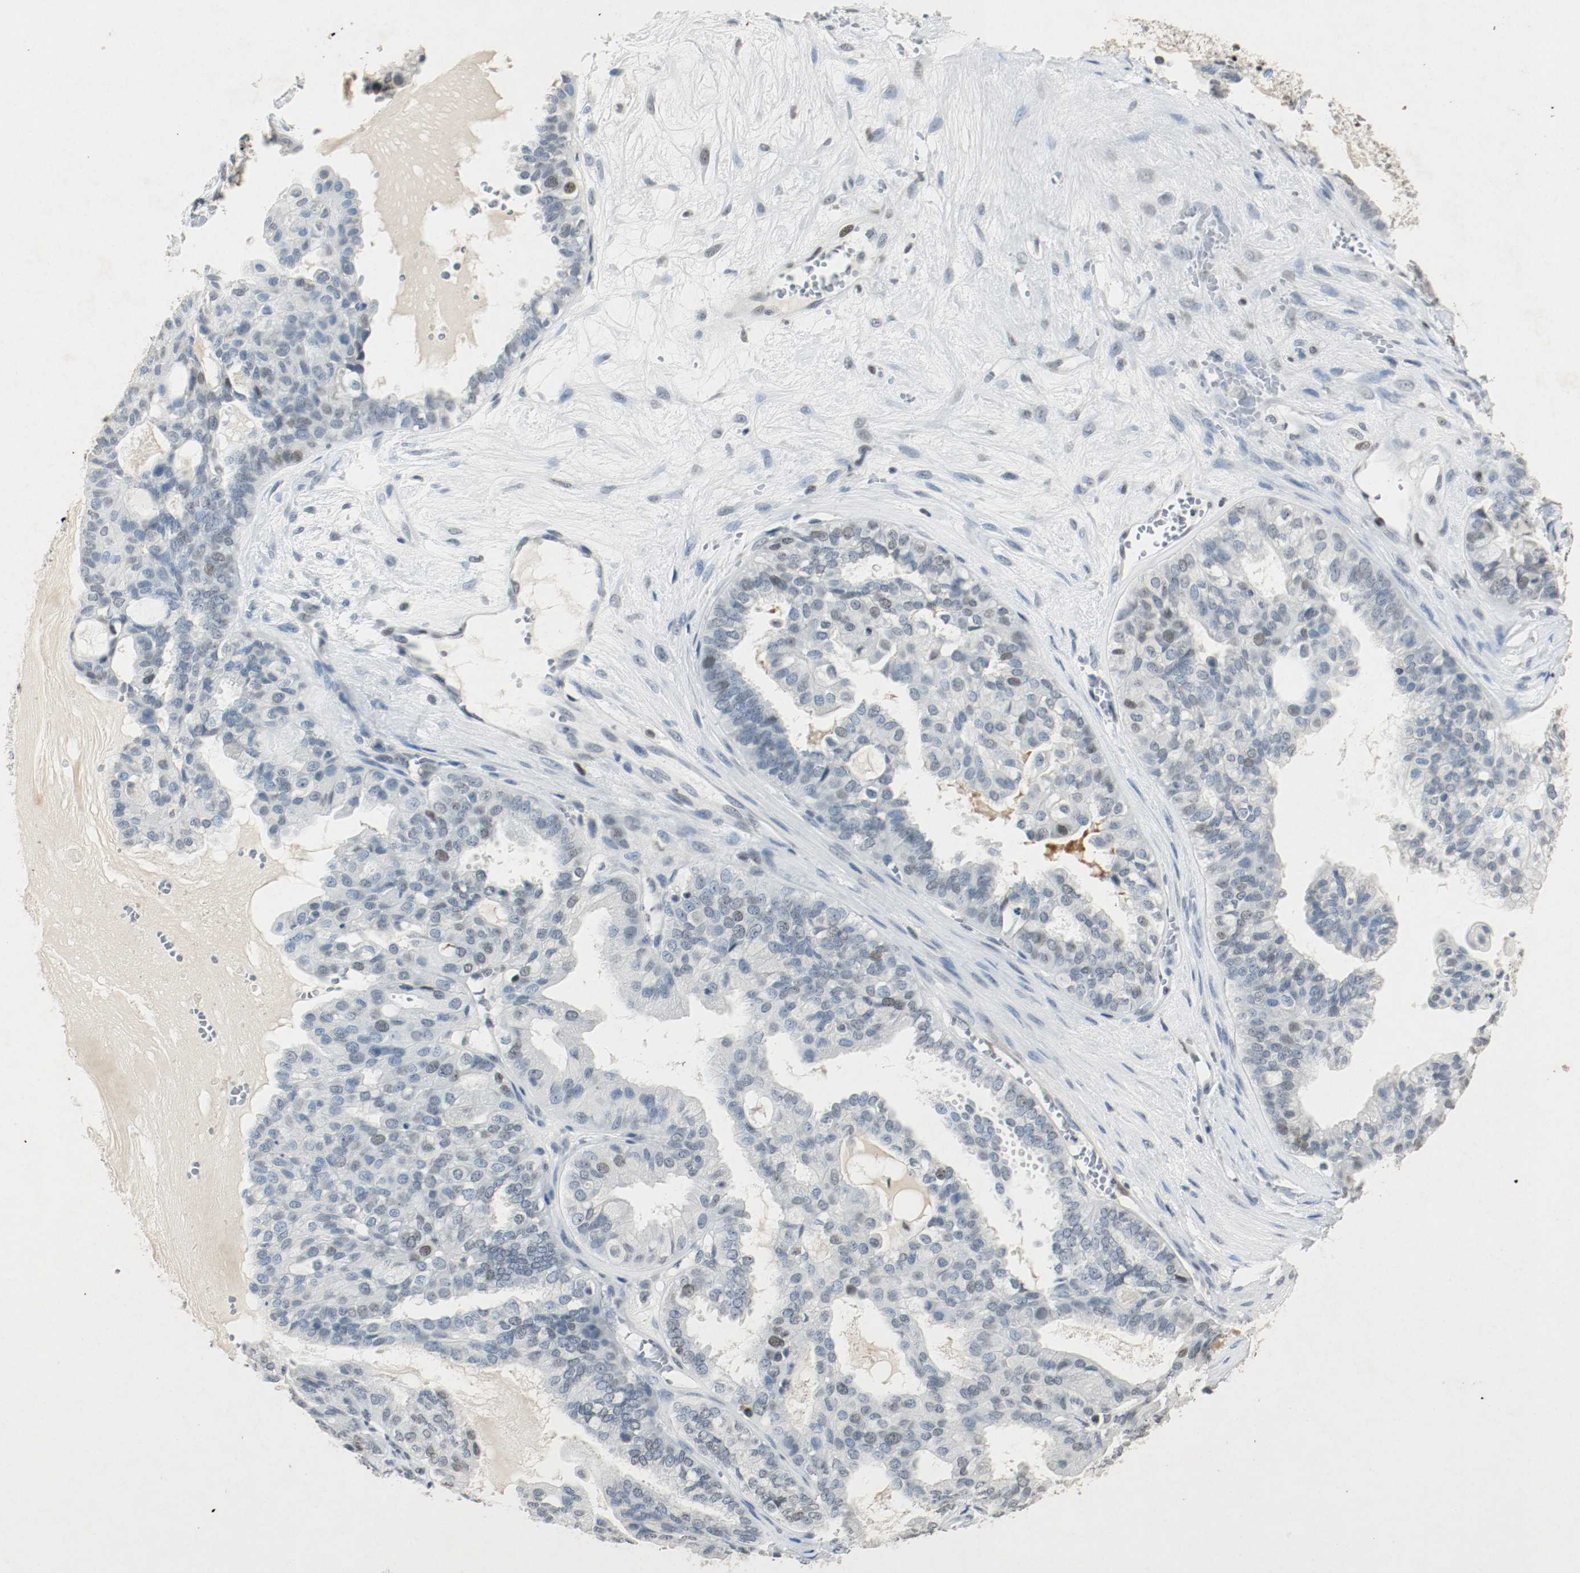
{"staining": {"intensity": "weak", "quantity": "<25%", "location": "nuclear"}, "tissue": "ovarian cancer", "cell_type": "Tumor cells", "image_type": "cancer", "snomed": [{"axis": "morphology", "description": "Carcinoma, NOS"}, {"axis": "morphology", "description": "Carcinoma, endometroid"}, {"axis": "topography", "description": "Ovary"}], "caption": "The photomicrograph reveals no staining of tumor cells in ovarian cancer (endometroid carcinoma). (DAB (3,3'-diaminobenzidine) immunohistochemistry visualized using brightfield microscopy, high magnification).", "gene": "DNMT1", "patient": {"sex": "female", "age": 50}}